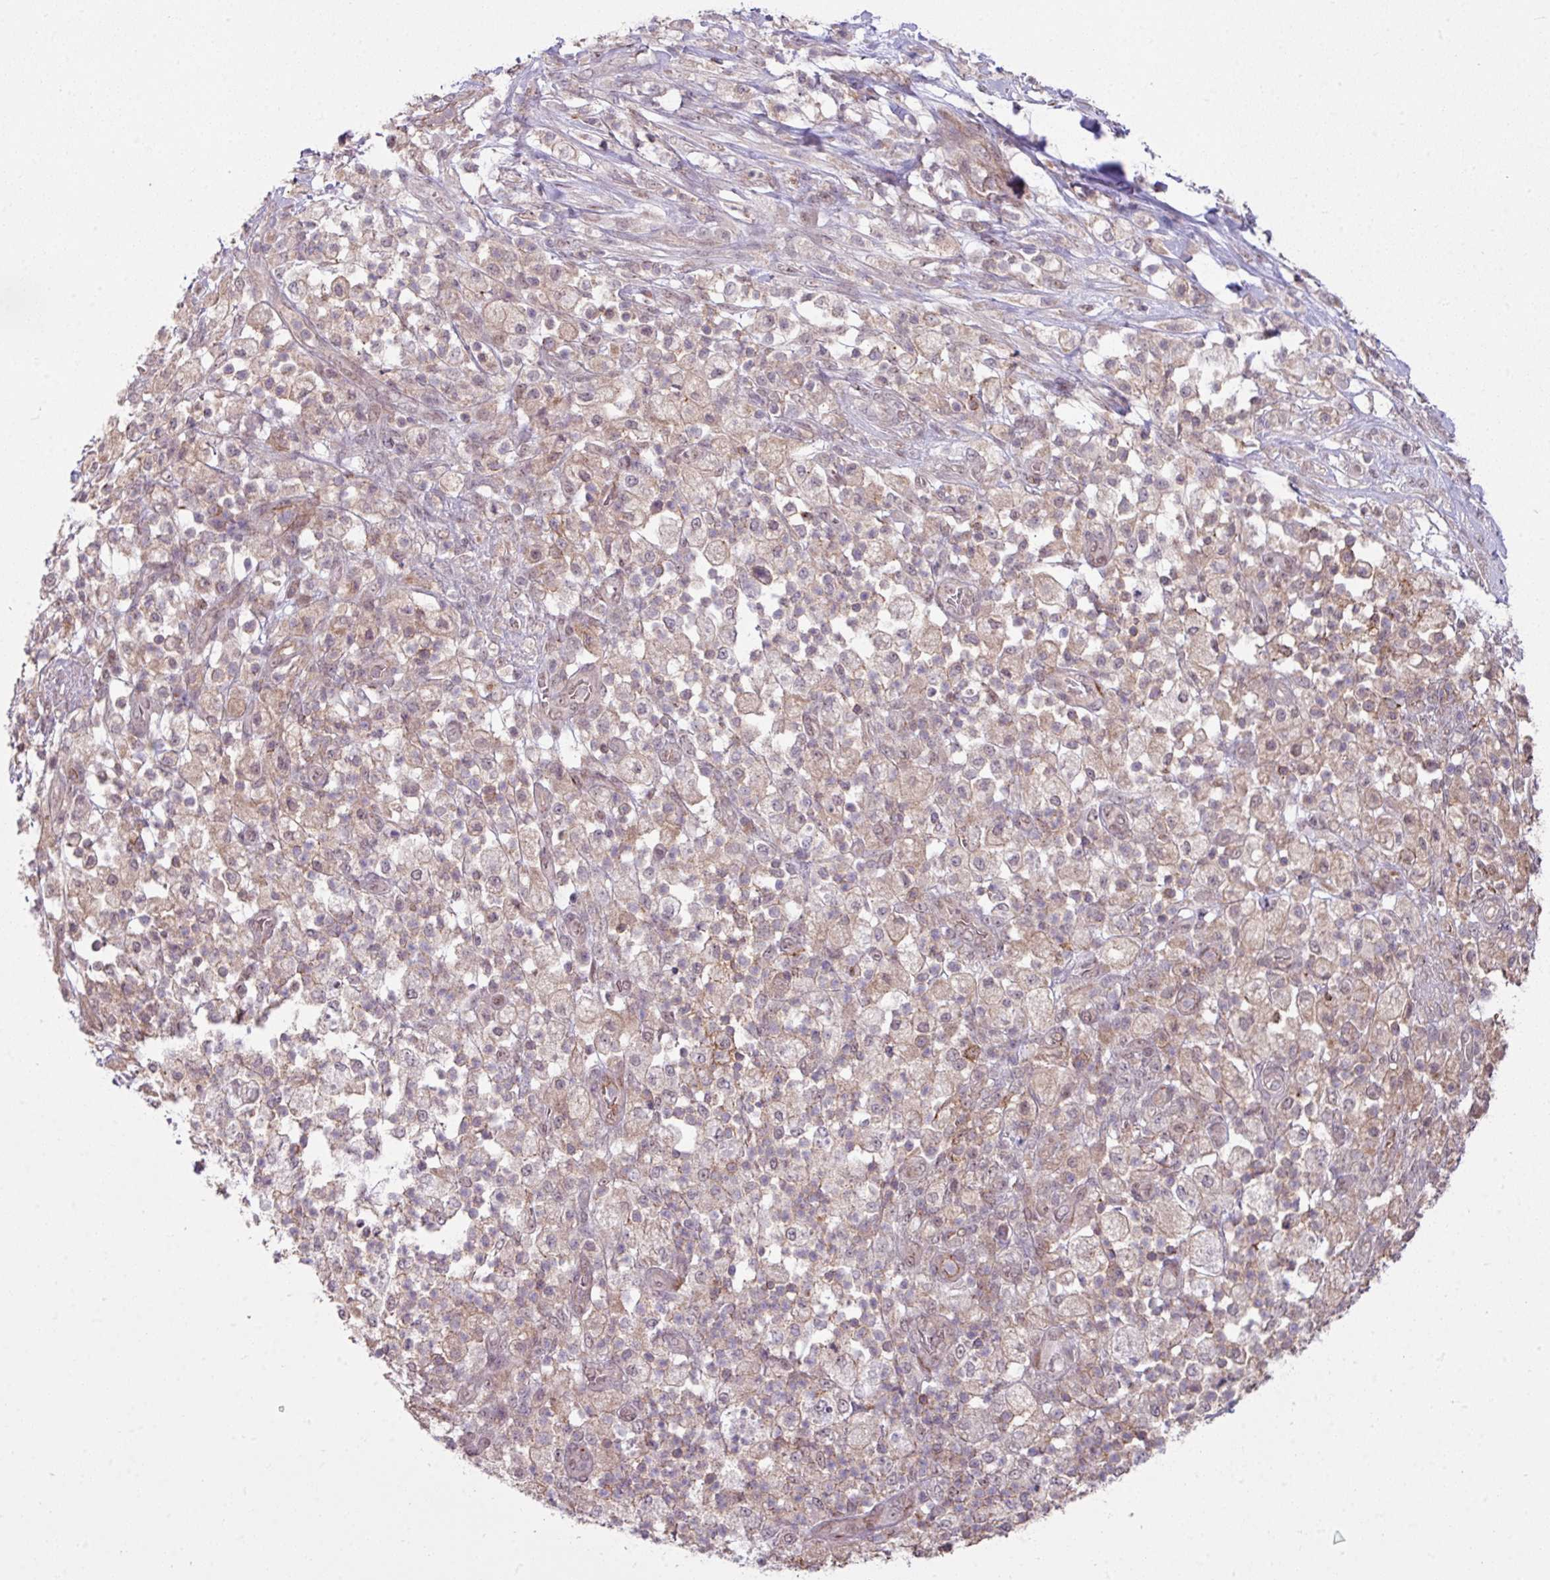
{"staining": {"intensity": "negative", "quantity": "none", "location": "none"}, "tissue": "pancreatic cancer", "cell_type": "Tumor cells", "image_type": "cancer", "snomed": [{"axis": "morphology", "description": "Adenocarcinoma, NOS"}, {"axis": "topography", "description": "Pancreas"}], "caption": "High magnification brightfield microscopy of pancreatic adenocarcinoma stained with DAB (brown) and counterstained with hematoxylin (blue): tumor cells show no significant positivity.", "gene": "ZC2HC1C", "patient": {"sex": "female", "age": 72}}